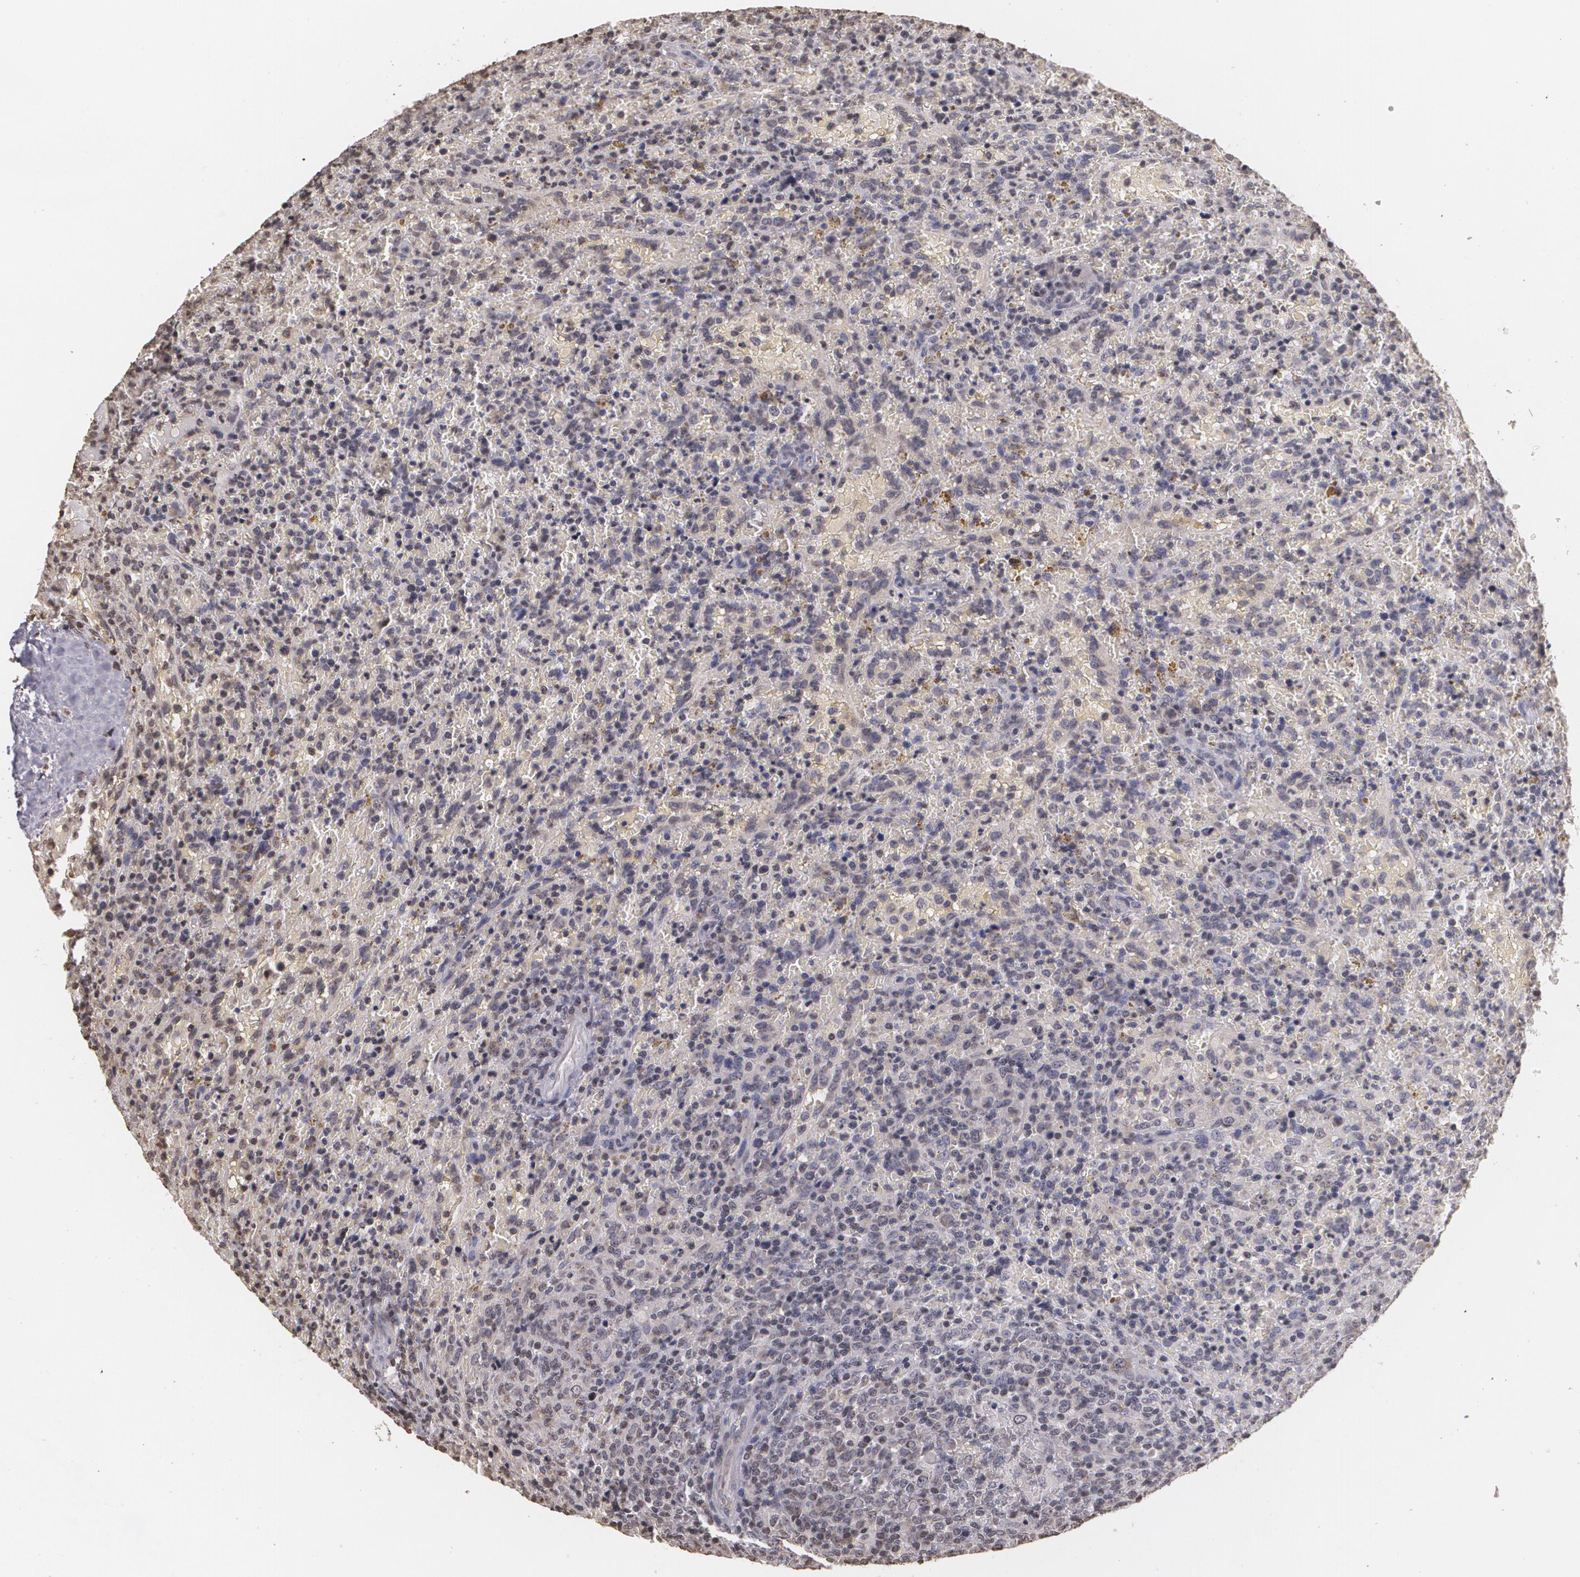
{"staining": {"intensity": "negative", "quantity": "none", "location": "none"}, "tissue": "lymphoma", "cell_type": "Tumor cells", "image_type": "cancer", "snomed": [{"axis": "morphology", "description": "Malignant lymphoma, non-Hodgkin's type, High grade"}, {"axis": "topography", "description": "Spleen"}, {"axis": "topography", "description": "Lymph node"}], "caption": "High-grade malignant lymphoma, non-Hodgkin's type was stained to show a protein in brown. There is no significant staining in tumor cells.", "gene": "THRB", "patient": {"sex": "female", "age": 70}}